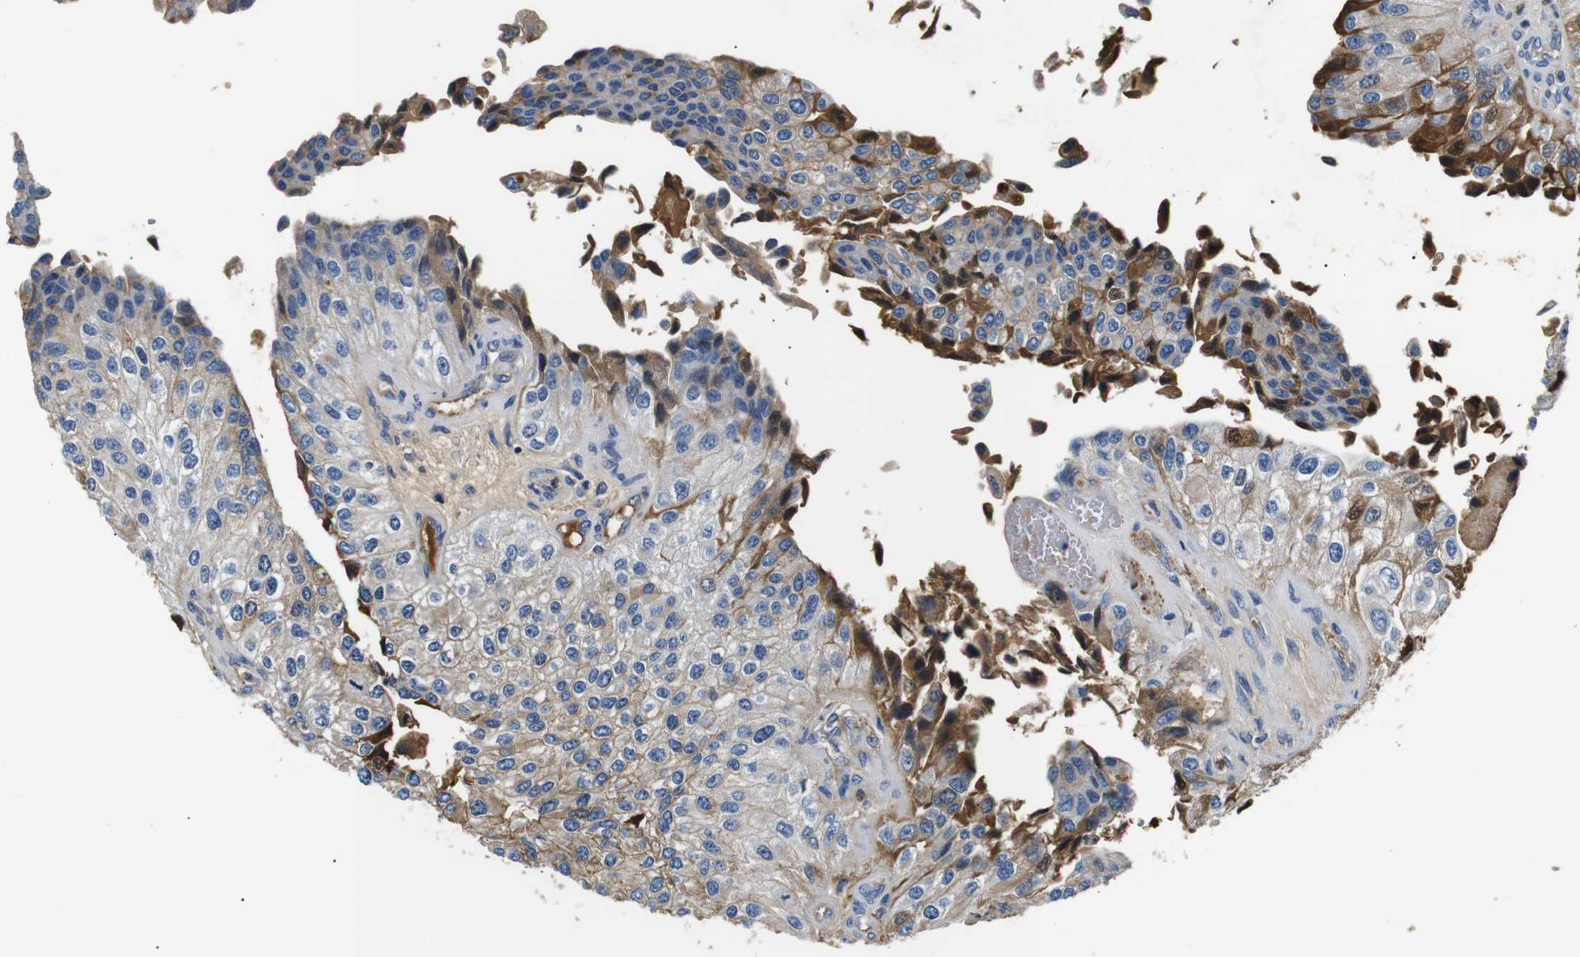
{"staining": {"intensity": "weak", "quantity": "<25%", "location": "cytoplasmic/membranous"}, "tissue": "urothelial cancer", "cell_type": "Tumor cells", "image_type": "cancer", "snomed": [{"axis": "morphology", "description": "Urothelial carcinoma, High grade"}, {"axis": "topography", "description": "Kidney"}, {"axis": "topography", "description": "Urinary bladder"}], "caption": "Tumor cells show no significant staining in high-grade urothelial carcinoma.", "gene": "LHCGR", "patient": {"sex": "male", "age": 77}}